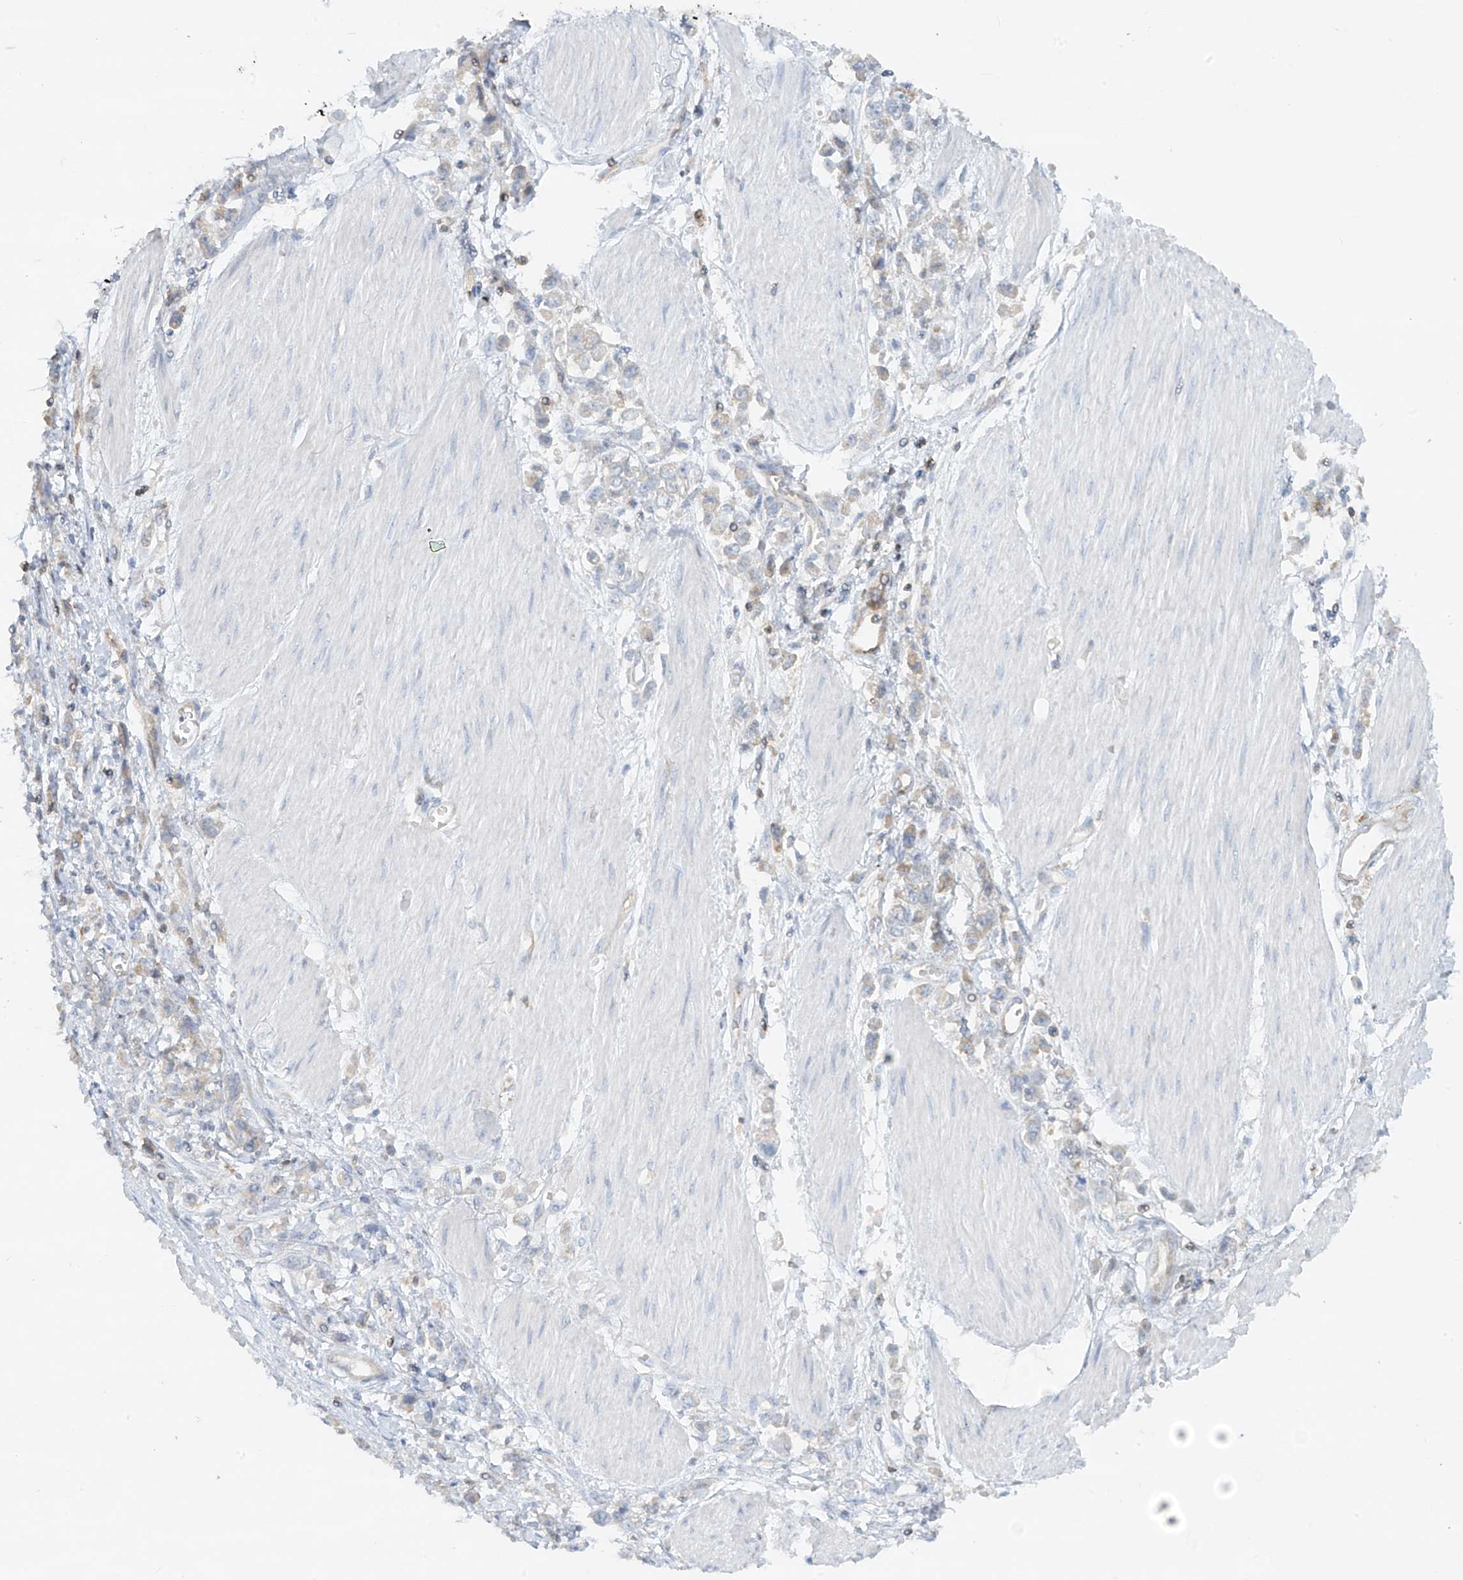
{"staining": {"intensity": "weak", "quantity": "<25%", "location": "cytoplasmic/membranous"}, "tissue": "stomach cancer", "cell_type": "Tumor cells", "image_type": "cancer", "snomed": [{"axis": "morphology", "description": "Adenocarcinoma, NOS"}, {"axis": "topography", "description": "Stomach"}], "caption": "Stomach cancer (adenocarcinoma) was stained to show a protein in brown. There is no significant positivity in tumor cells. Nuclei are stained in blue.", "gene": "HLA-E", "patient": {"sex": "female", "age": 76}}